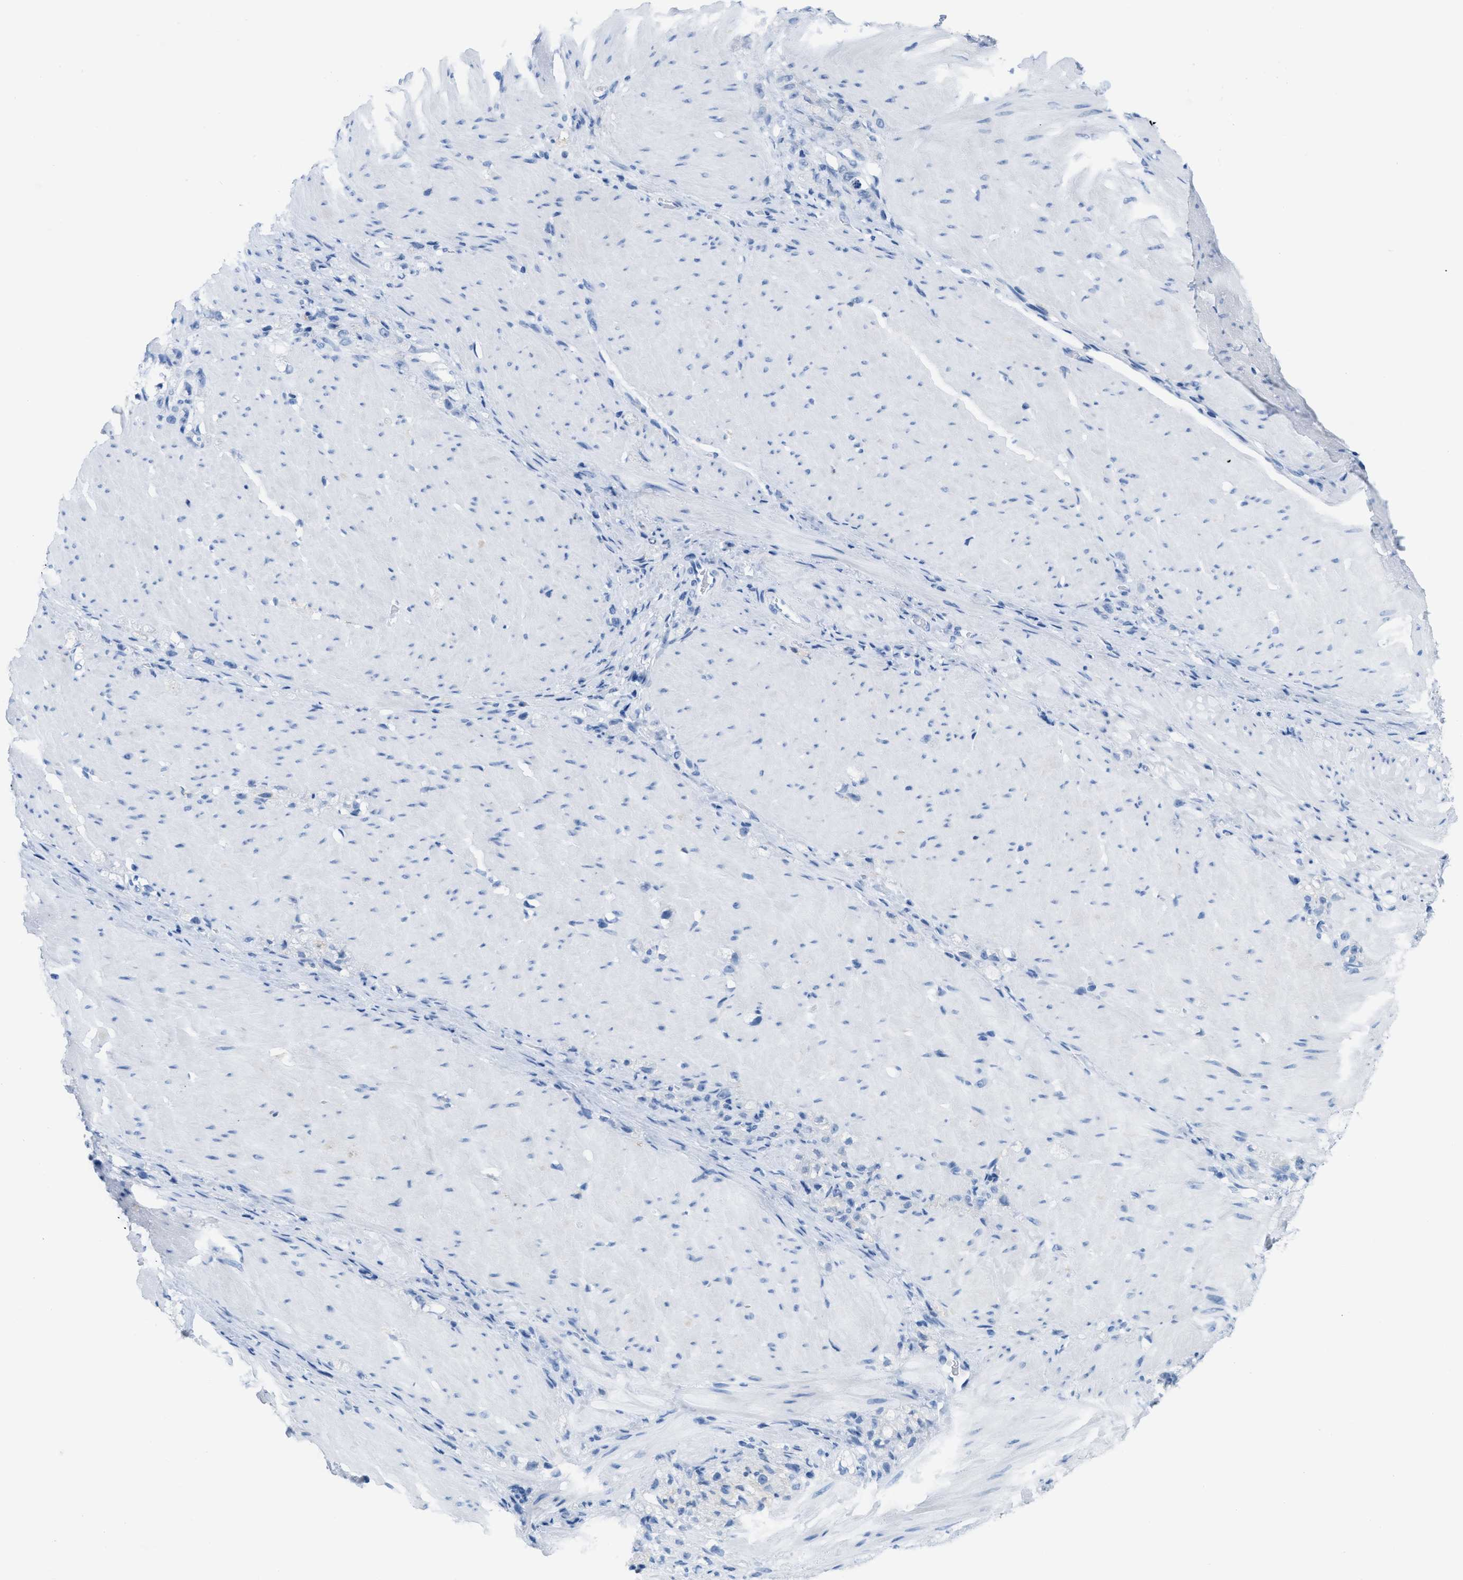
{"staining": {"intensity": "negative", "quantity": "none", "location": "none"}, "tissue": "stomach cancer", "cell_type": "Tumor cells", "image_type": "cancer", "snomed": [{"axis": "morphology", "description": "Normal tissue, NOS"}, {"axis": "morphology", "description": "Adenocarcinoma, NOS"}, {"axis": "topography", "description": "Stomach"}], "caption": "An immunohistochemistry (IHC) photomicrograph of stomach adenocarcinoma is shown. There is no staining in tumor cells of stomach adenocarcinoma.", "gene": "ASGR1", "patient": {"sex": "male", "age": 82}}